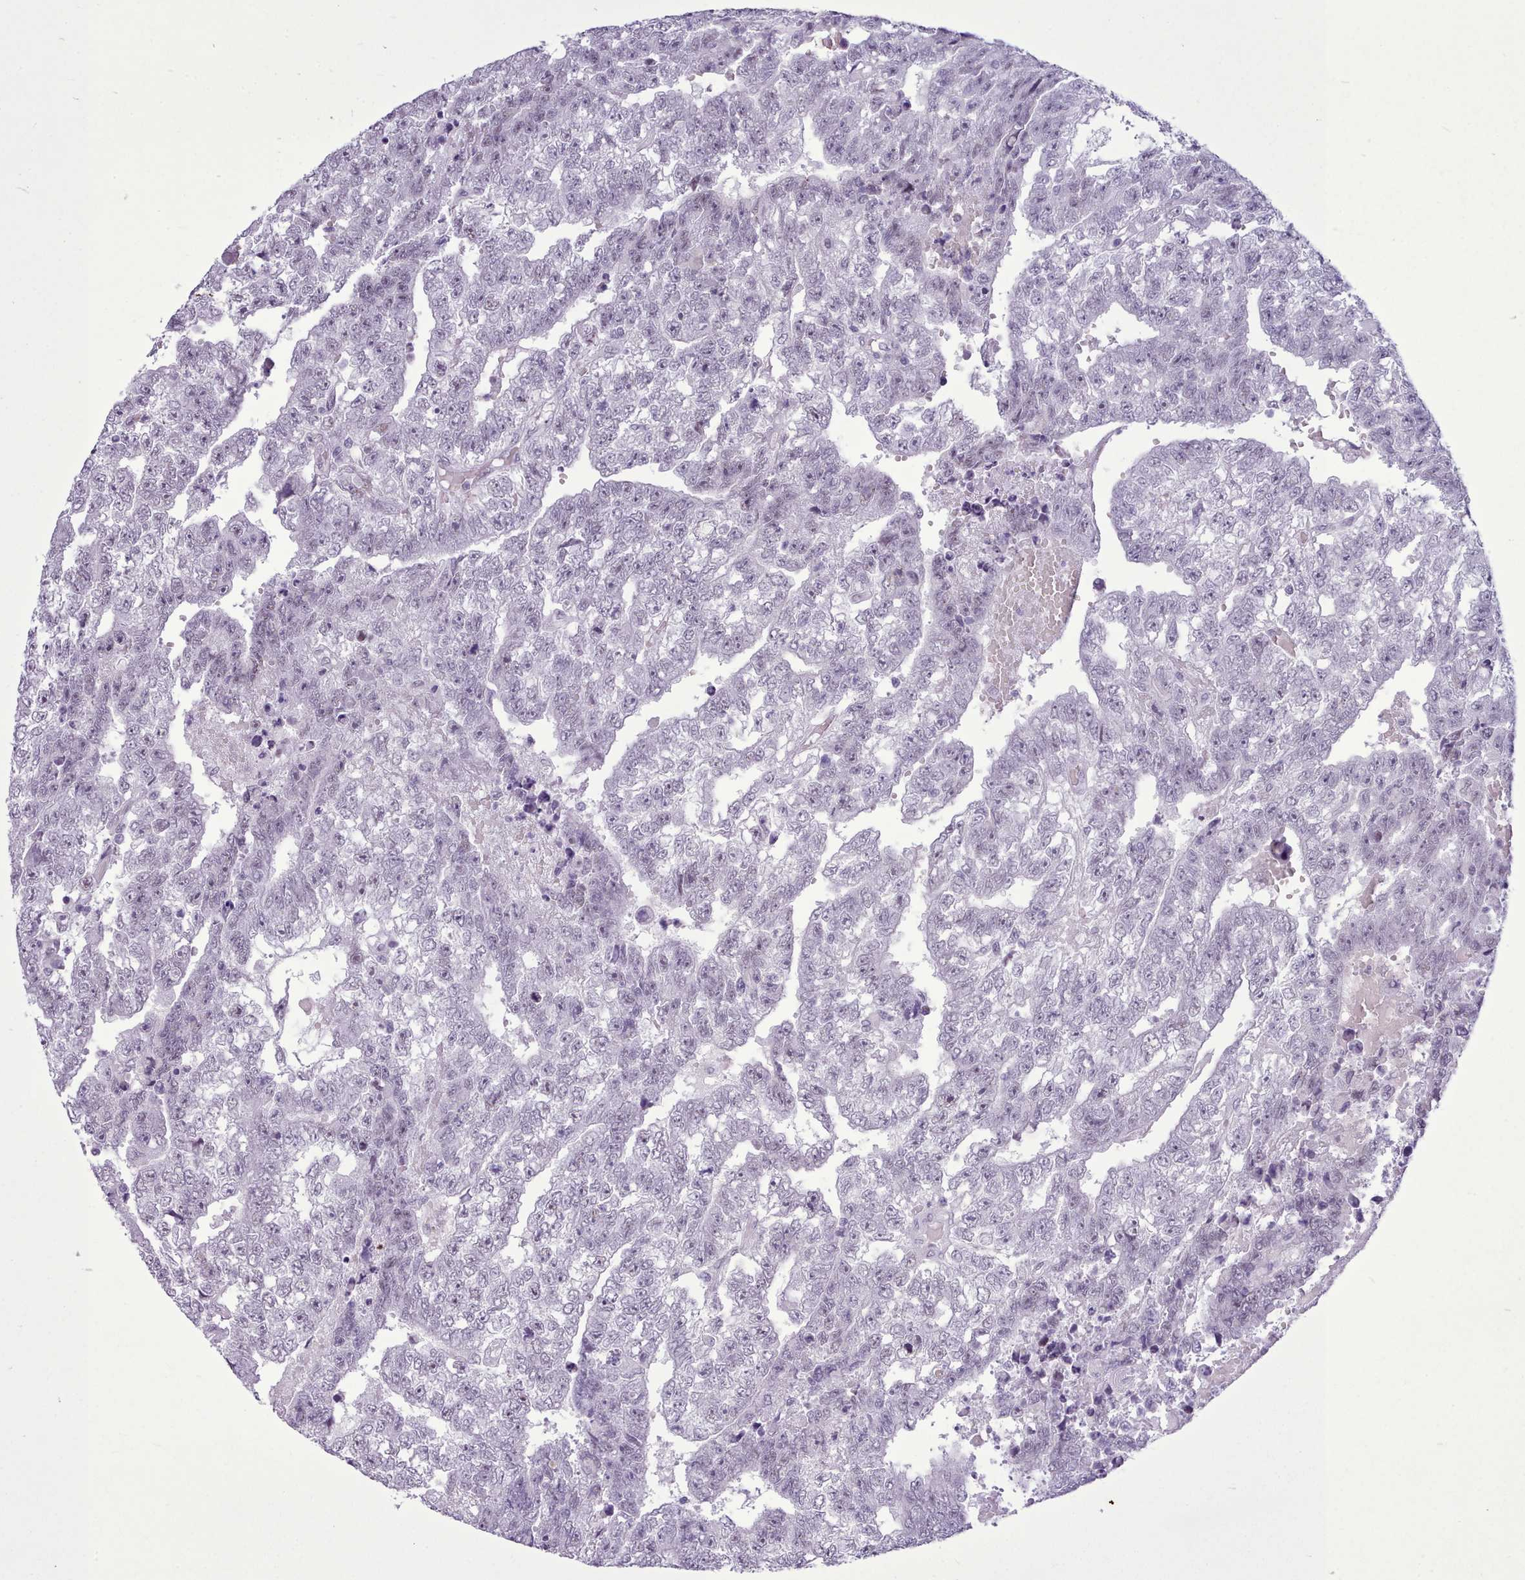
{"staining": {"intensity": "negative", "quantity": "none", "location": "none"}, "tissue": "testis cancer", "cell_type": "Tumor cells", "image_type": "cancer", "snomed": [{"axis": "morphology", "description": "Carcinoma, Embryonal, NOS"}, {"axis": "topography", "description": "Testis"}], "caption": "Immunohistochemistry of testis cancer (embryonal carcinoma) shows no positivity in tumor cells.", "gene": "FBXO48", "patient": {"sex": "male", "age": 25}}